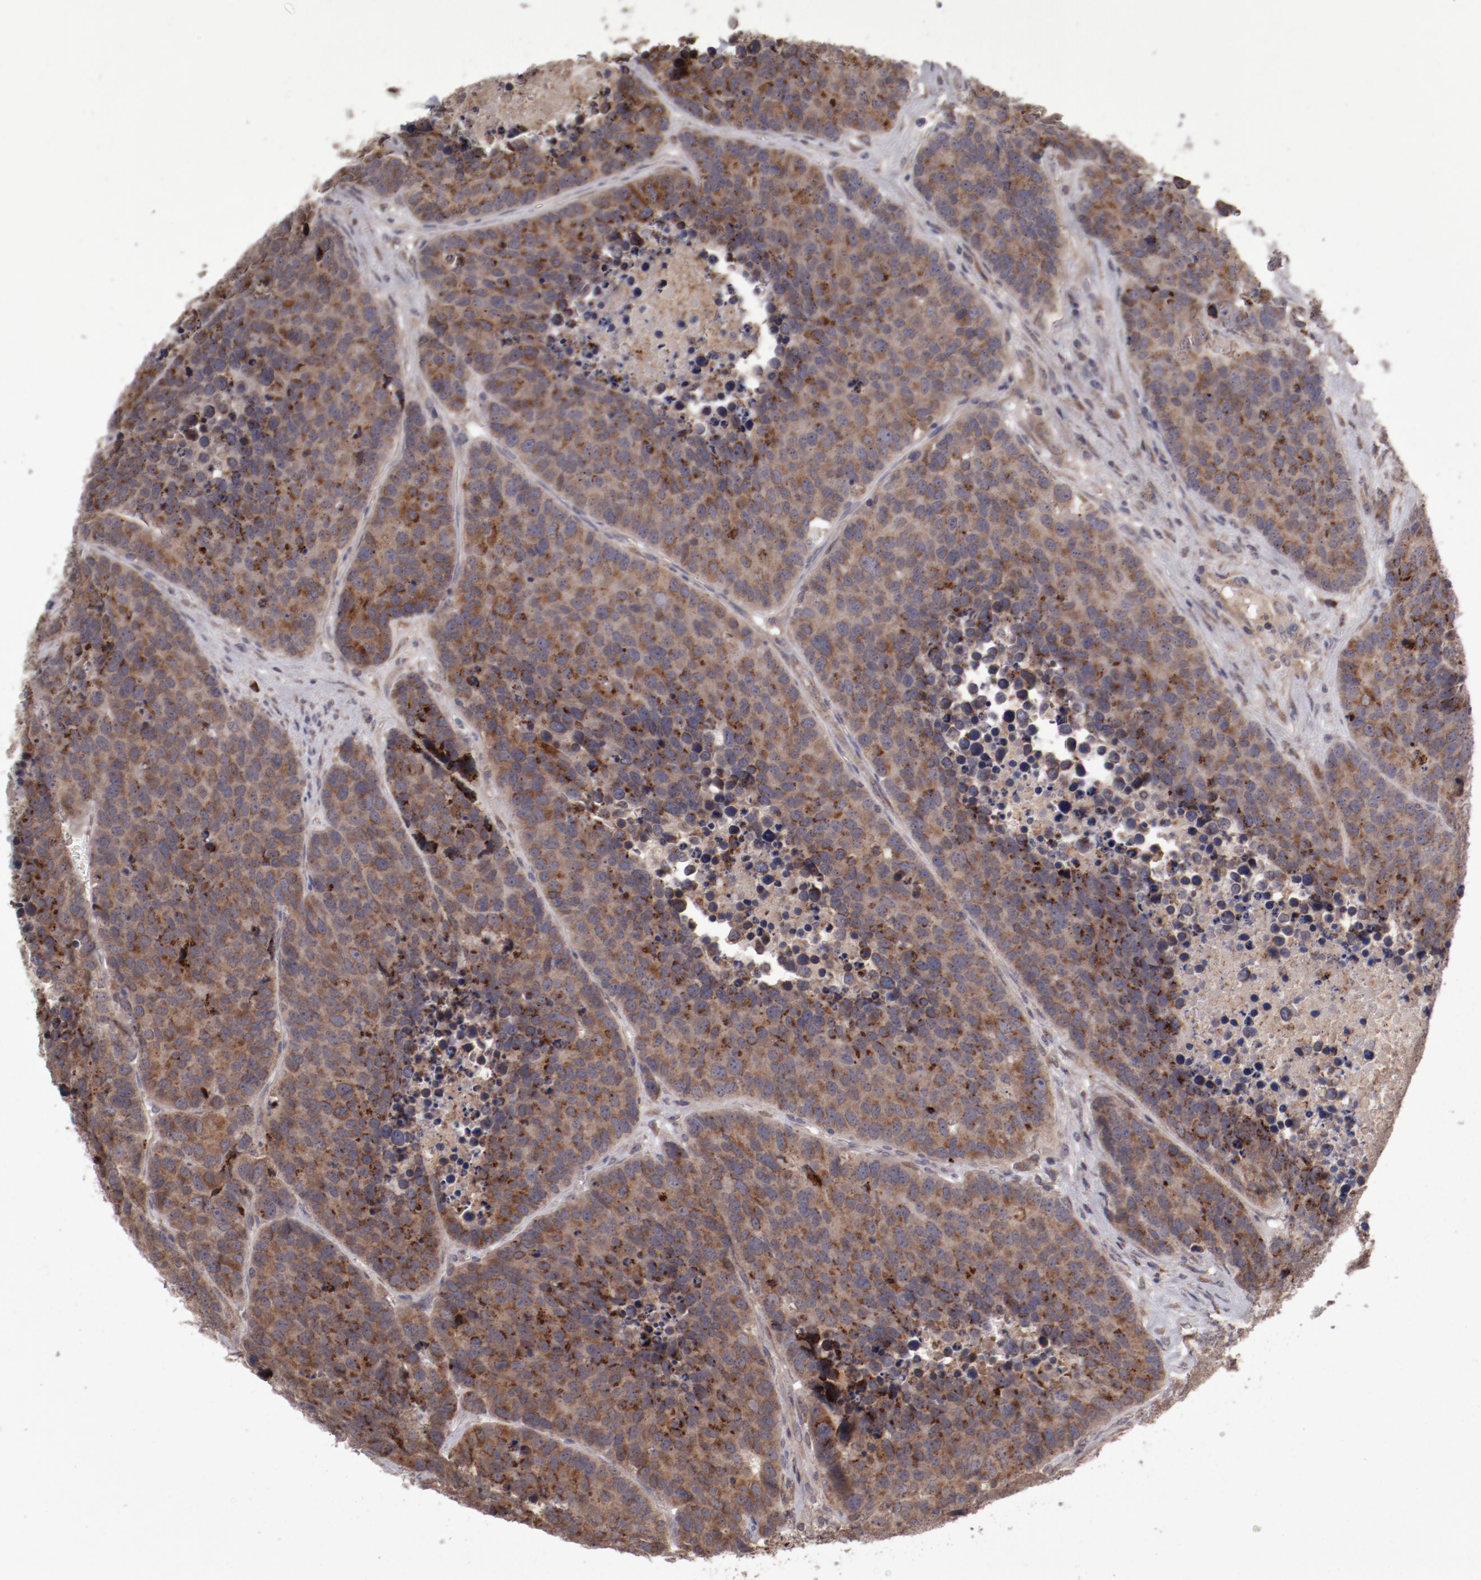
{"staining": {"intensity": "moderate", "quantity": ">75%", "location": "cytoplasmic/membranous"}, "tissue": "carcinoid", "cell_type": "Tumor cells", "image_type": "cancer", "snomed": [{"axis": "morphology", "description": "Carcinoid, malignant, NOS"}, {"axis": "topography", "description": "Lung"}], "caption": "High-power microscopy captured an immunohistochemistry (IHC) histopathology image of carcinoid (malignant), revealing moderate cytoplasmic/membranous staining in approximately >75% of tumor cells.", "gene": "IL12A", "patient": {"sex": "male", "age": 60}}